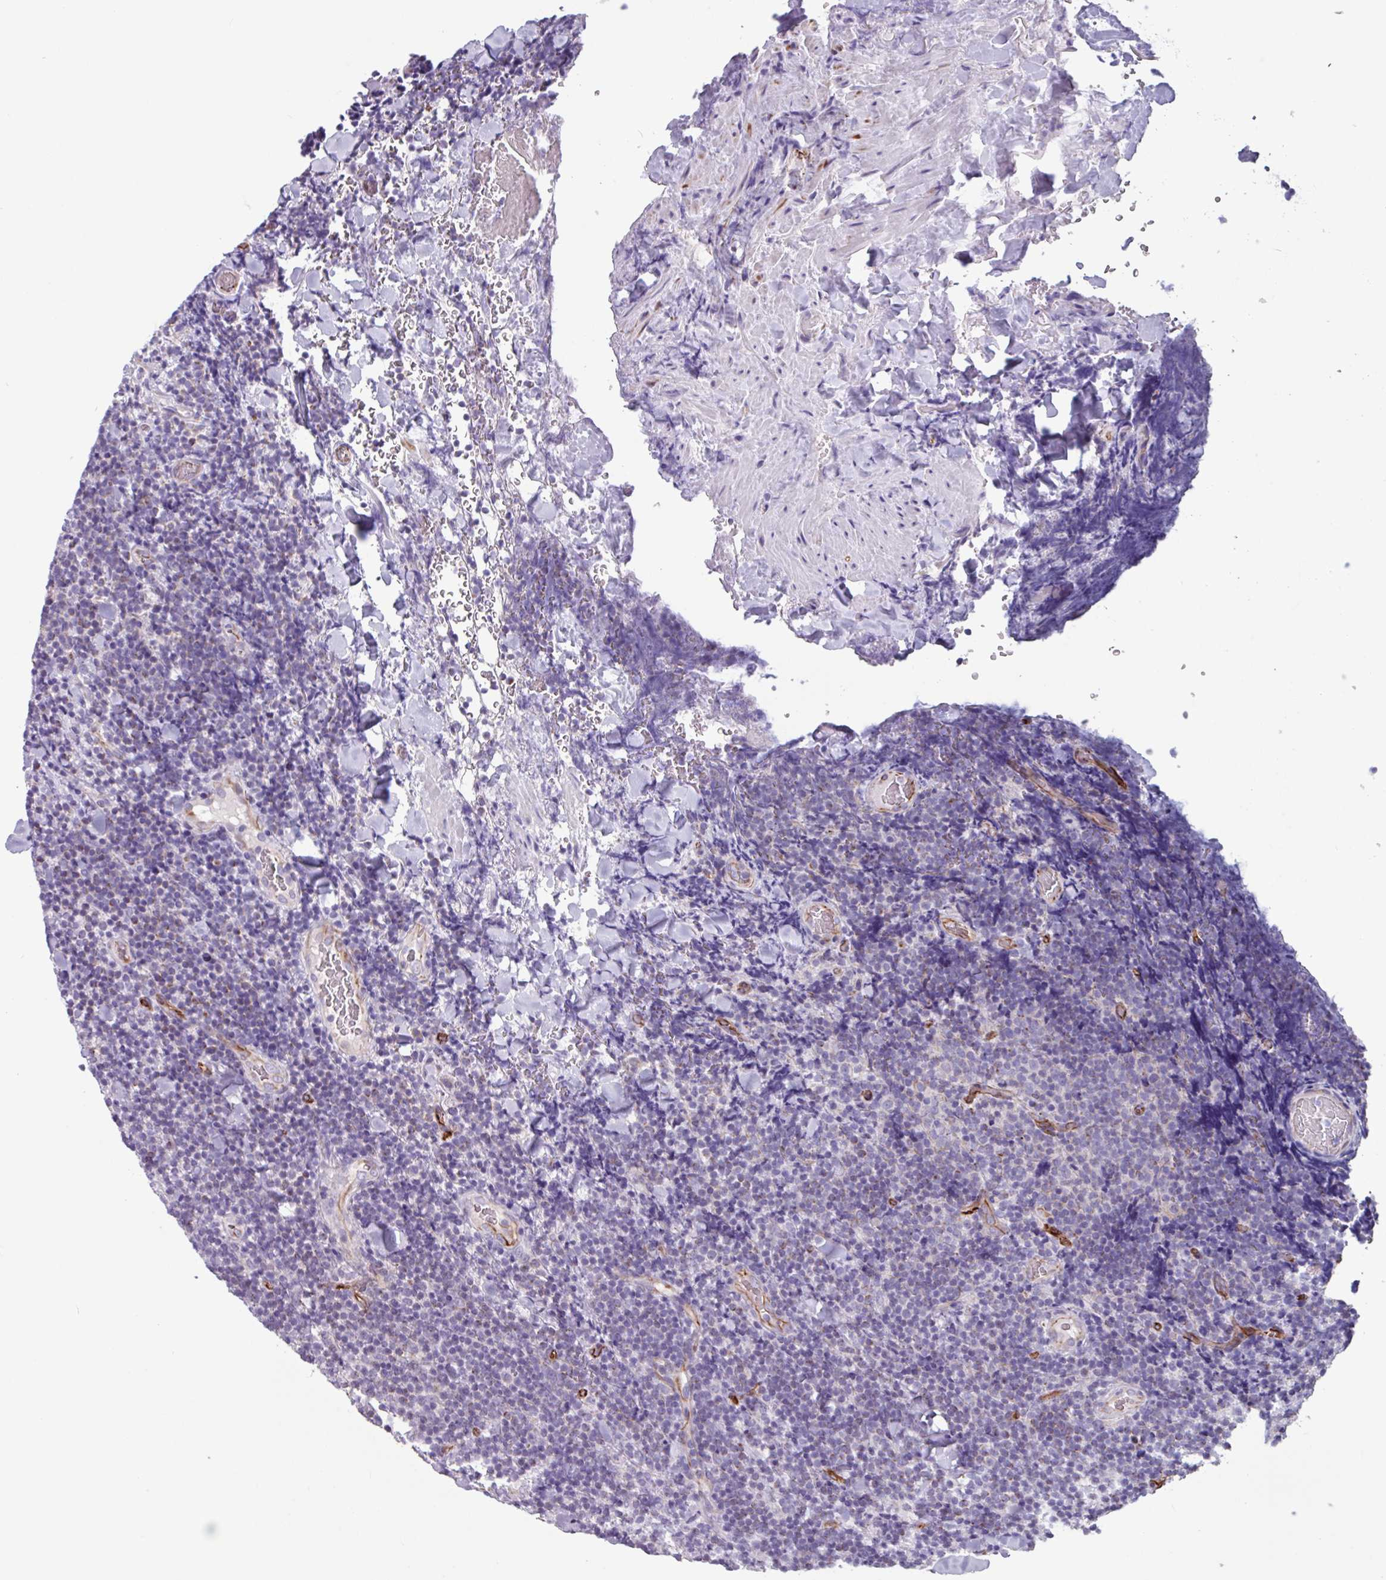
{"staining": {"intensity": "negative", "quantity": "none", "location": "none"}, "tissue": "lymphoma", "cell_type": "Tumor cells", "image_type": "cancer", "snomed": [{"axis": "morphology", "description": "Malignant lymphoma, non-Hodgkin's type, Low grade"}, {"axis": "topography", "description": "Lymph node"}], "caption": "This histopathology image is of lymphoma stained with IHC to label a protein in brown with the nuclei are counter-stained blue. There is no expression in tumor cells.", "gene": "BTD", "patient": {"sex": "male", "age": 66}}